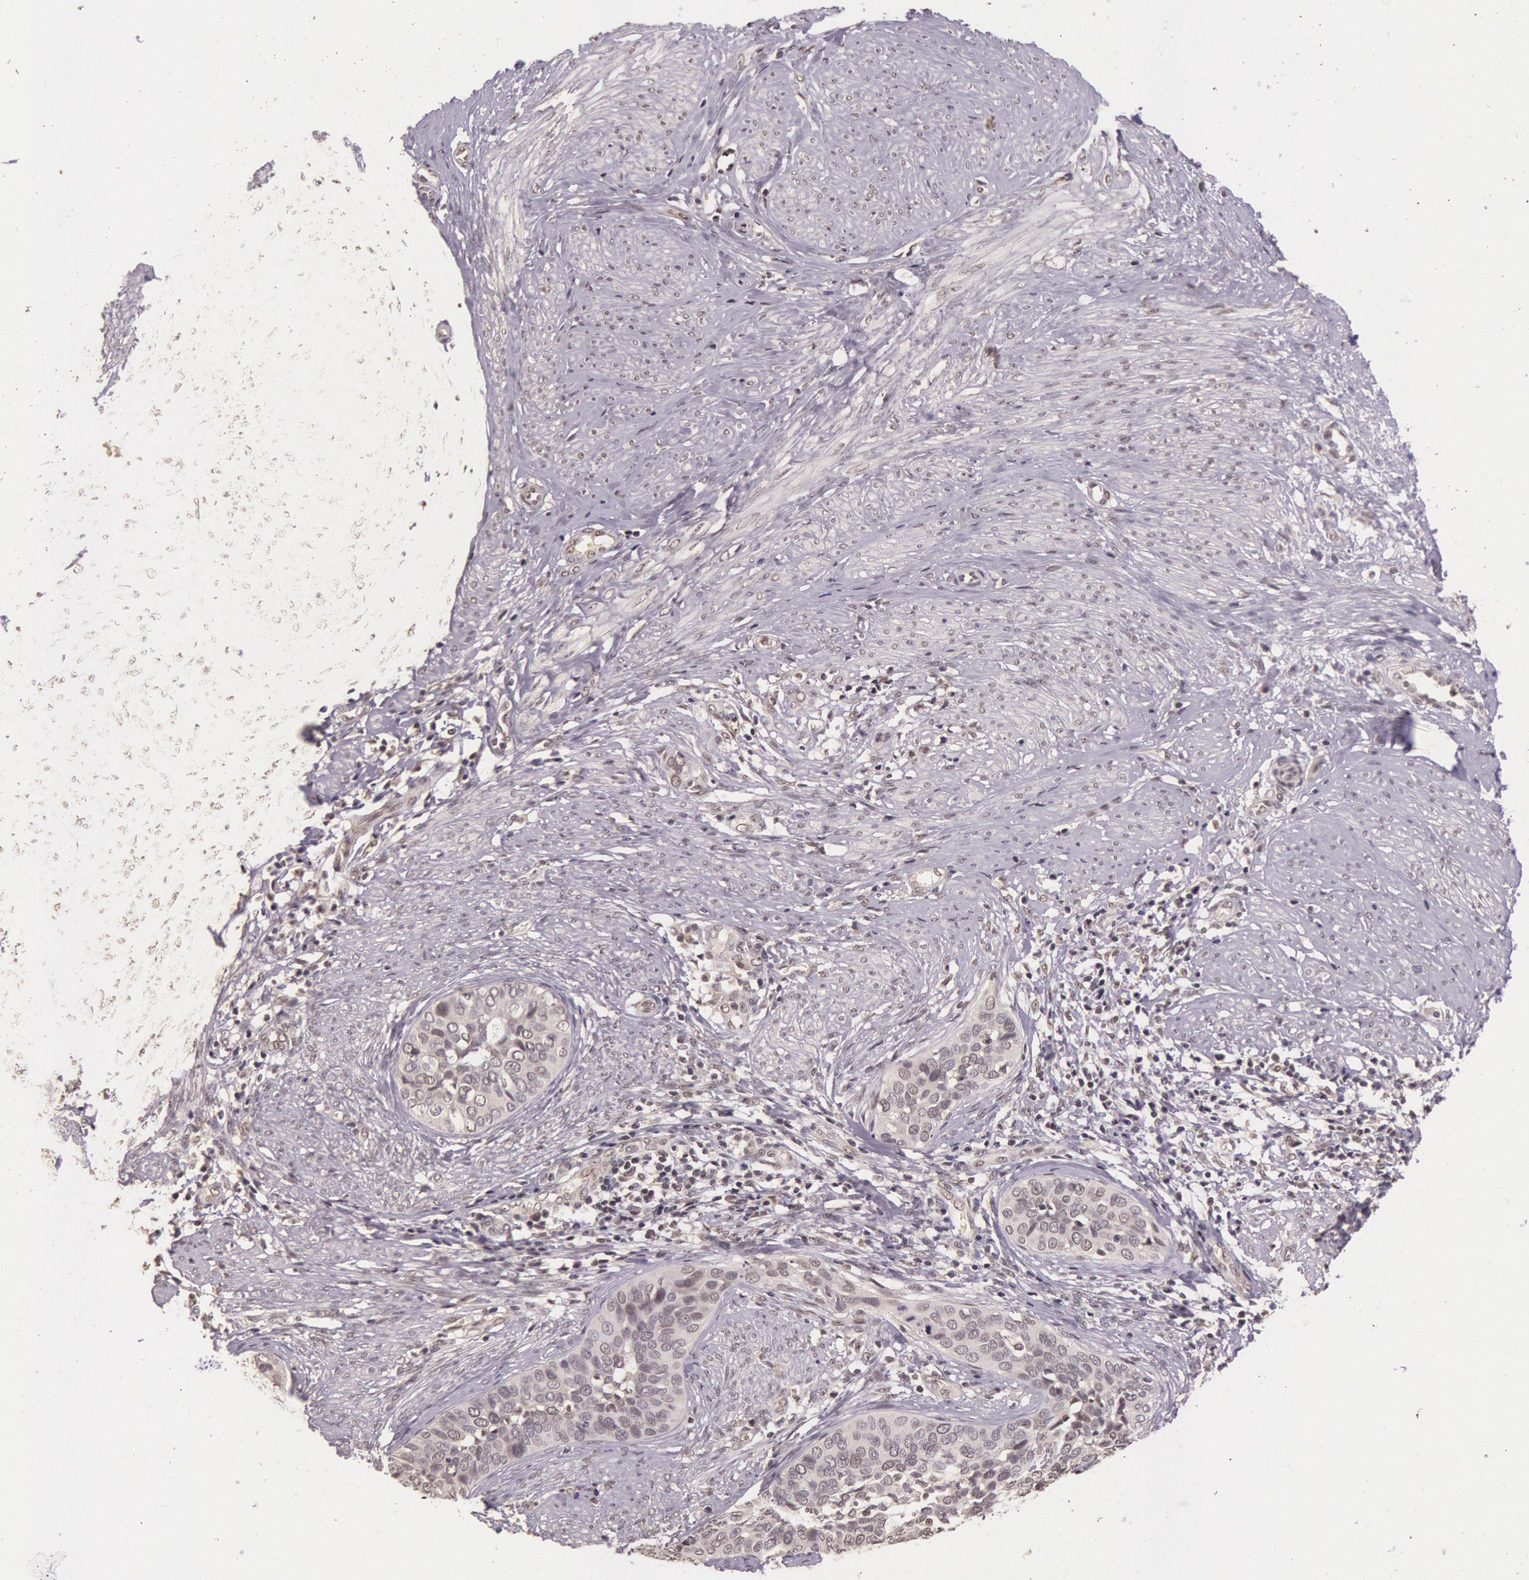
{"staining": {"intensity": "weak", "quantity": "<25%", "location": "nuclear"}, "tissue": "cervical cancer", "cell_type": "Tumor cells", "image_type": "cancer", "snomed": [{"axis": "morphology", "description": "Squamous cell carcinoma, NOS"}, {"axis": "topography", "description": "Cervix"}], "caption": "Immunohistochemistry (IHC) photomicrograph of neoplastic tissue: cervical cancer (squamous cell carcinoma) stained with DAB exhibits no significant protein expression in tumor cells.", "gene": "RTL10", "patient": {"sex": "female", "age": 31}}